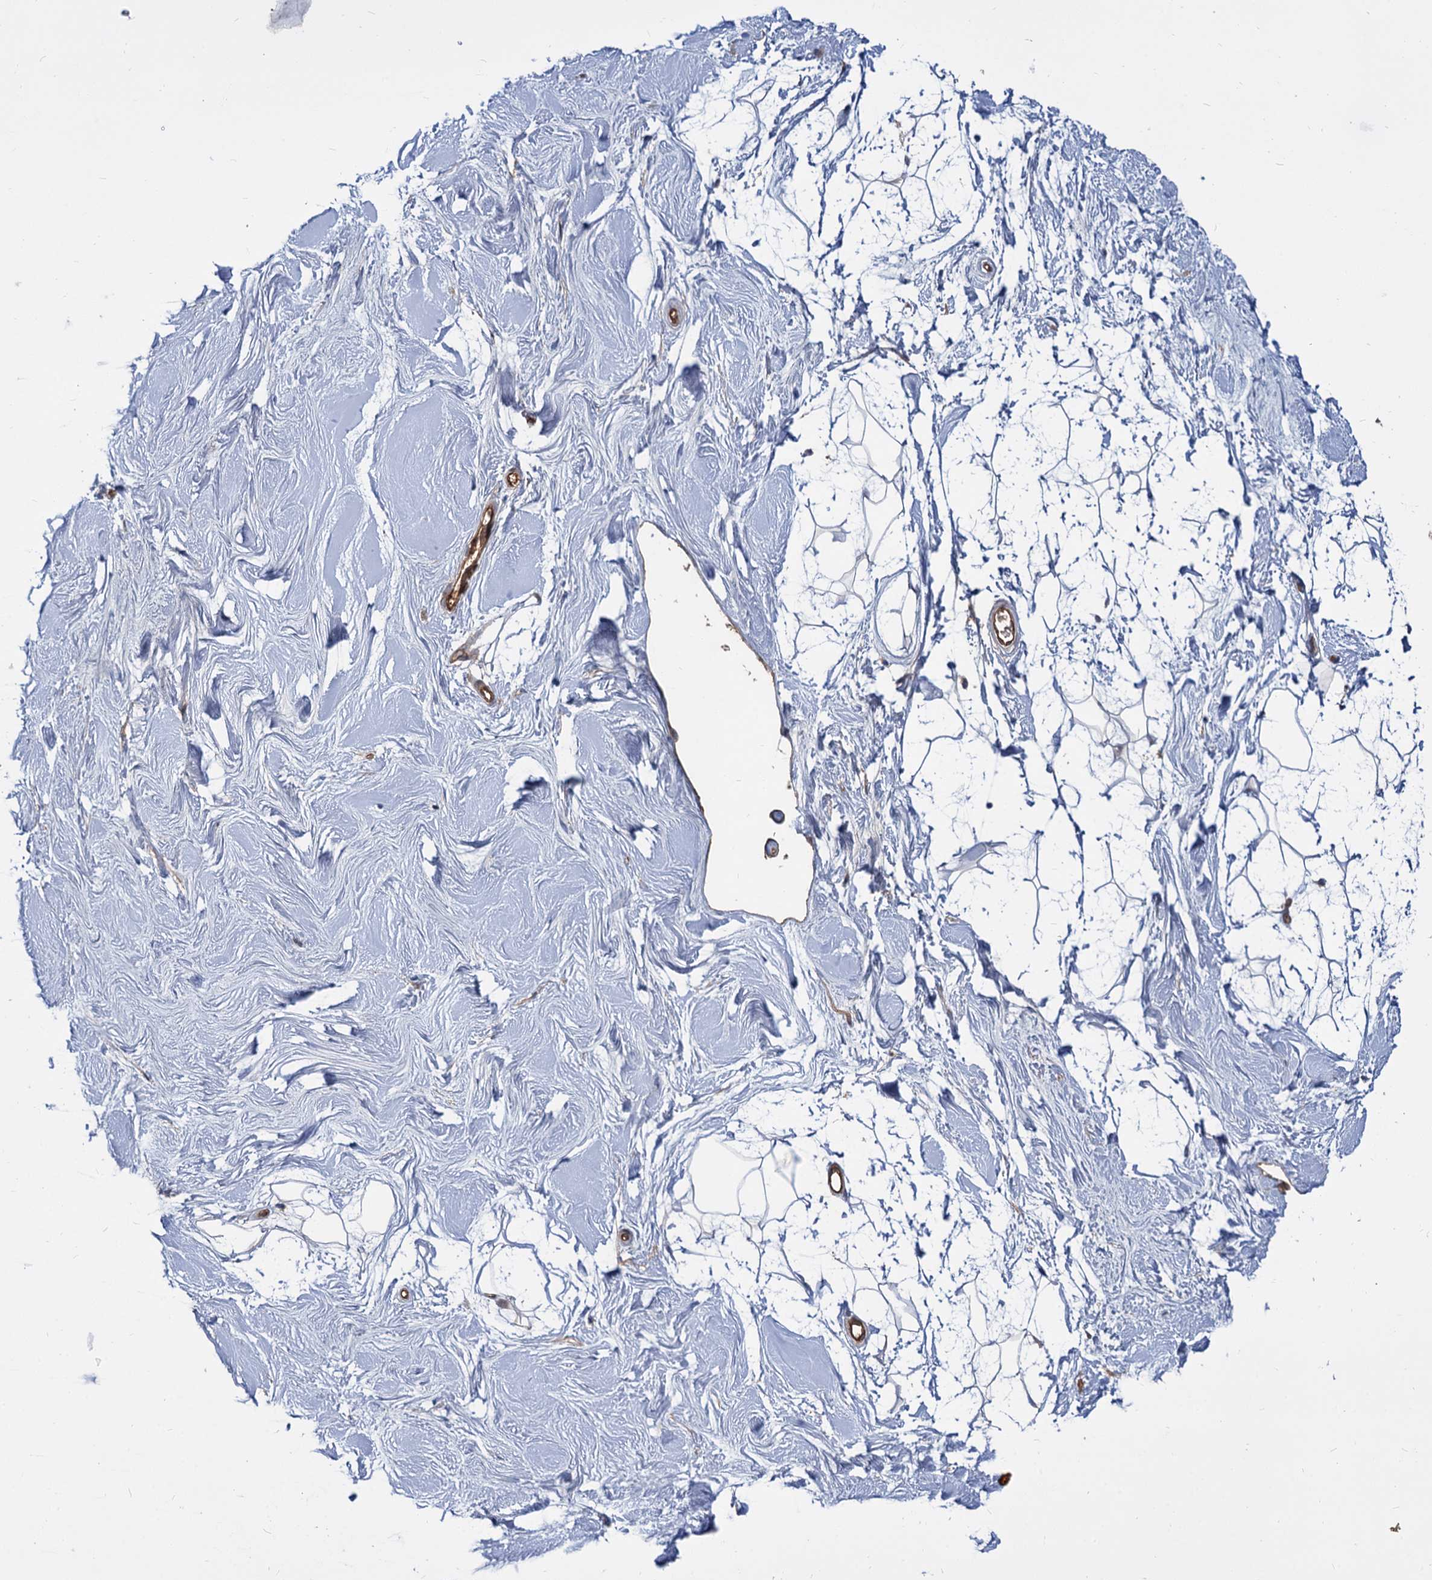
{"staining": {"intensity": "weak", "quantity": "25%-75%", "location": "cytoplasmic/membranous"}, "tissue": "breast", "cell_type": "Adipocytes", "image_type": "normal", "snomed": [{"axis": "morphology", "description": "Normal tissue, NOS"}, {"axis": "topography", "description": "Breast"}], "caption": "Protein staining exhibits weak cytoplasmic/membranous staining in about 25%-75% of adipocytes in normal breast.", "gene": "SNX15", "patient": {"sex": "female", "age": 26}}